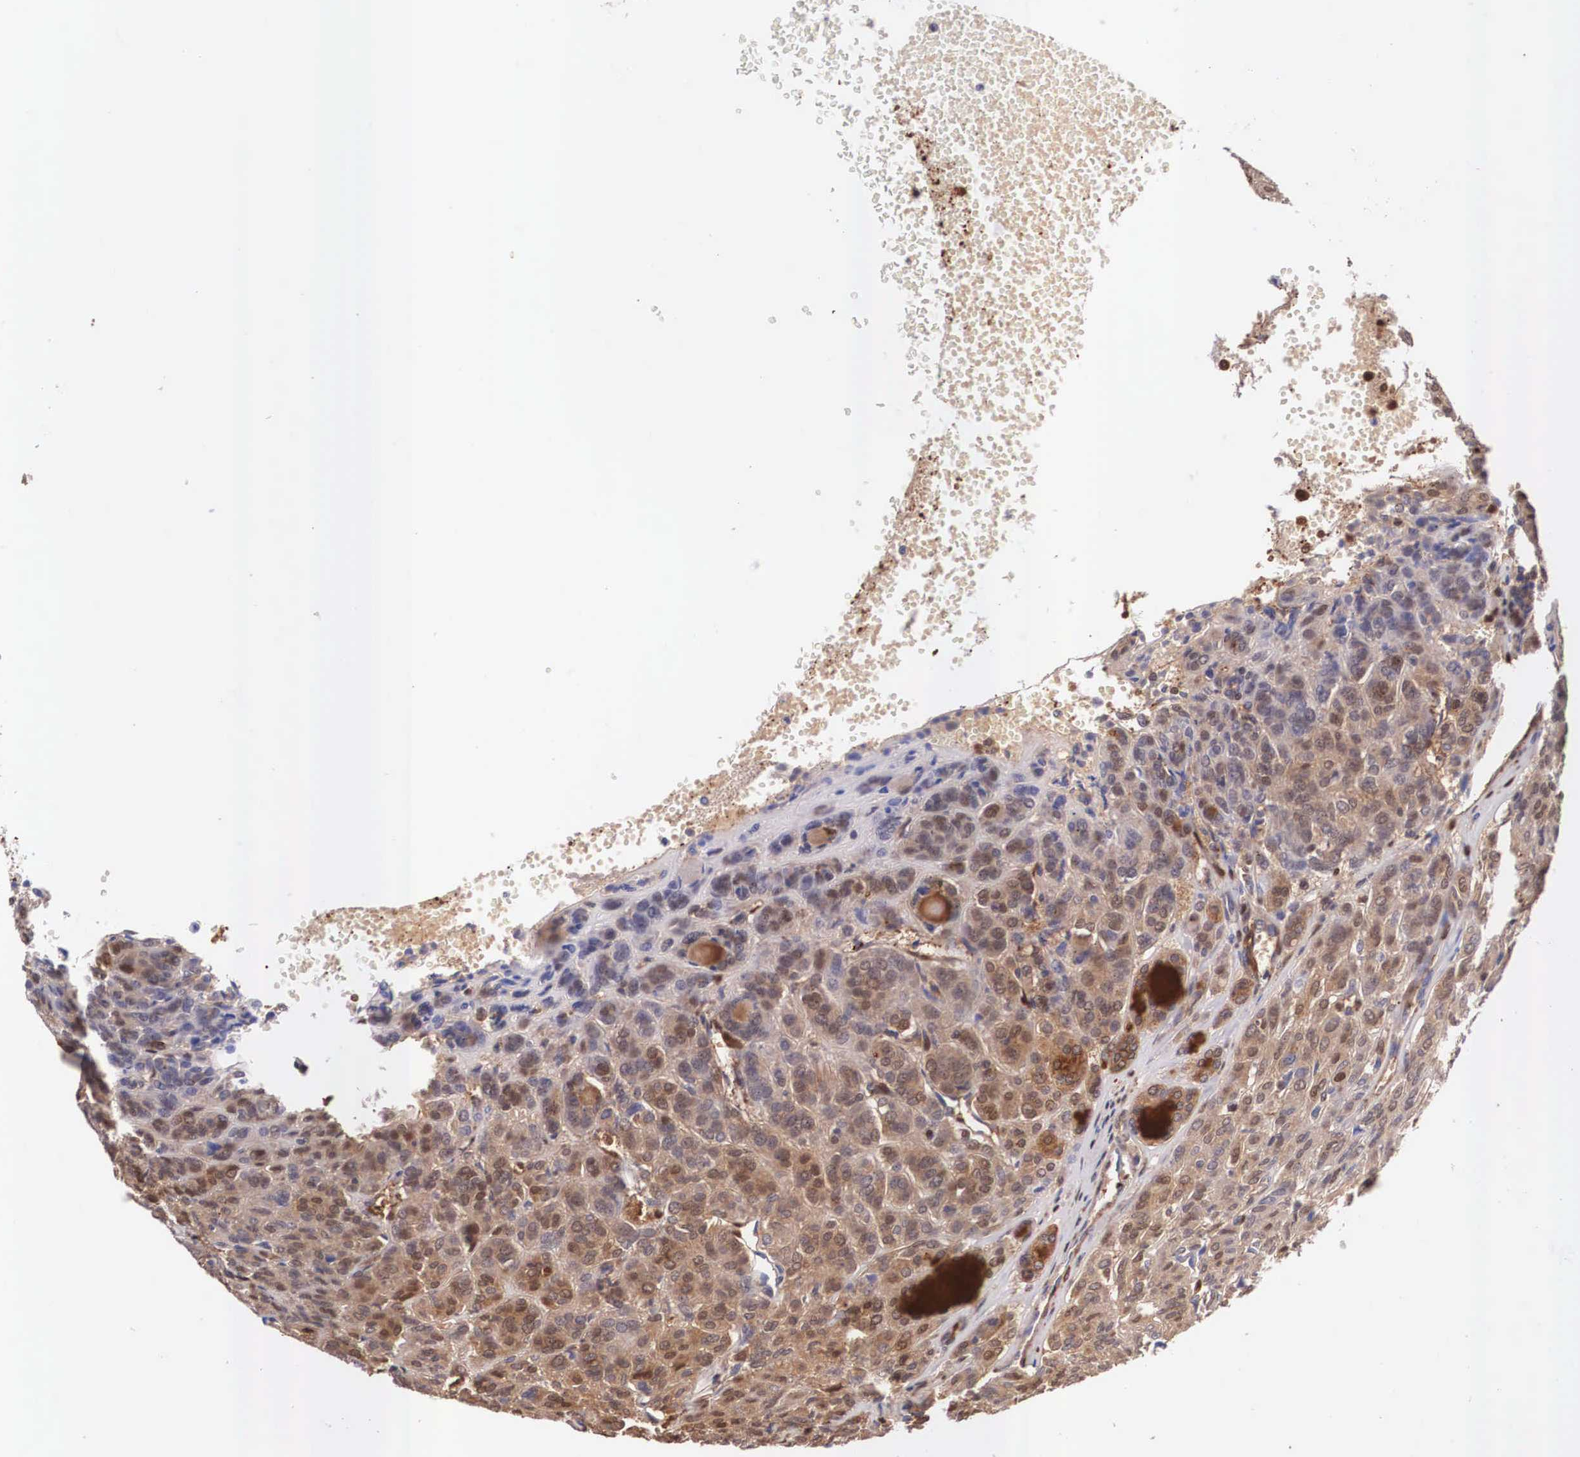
{"staining": {"intensity": "moderate", "quantity": ">75%", "location": "cytoplasmic/membranous,nuclear"}, "tissue": "thyroid cancer", "cell_type": "Tumor cells", "image_type": "cancer", "snomed": [{"axis": "morphology", "description": "Follicular adenoma carcinoma, NOS"}, {"axis": "topography", "description": "Thyroid gland"}], "caption": "Immunohistochemical staining of human thyroid follicular adenoma carcinoma displays medium levels of moderate cytoplasmic/membranous and nuclear protein positivity in about >75% of tumor cells. The staining is performed using DAB brown chromogen to label protein expression. The nuclei are counter-stained blue using hematoxylin.", "gene": "LGALS1", "patient": {"sex": "female", "age": 71}}